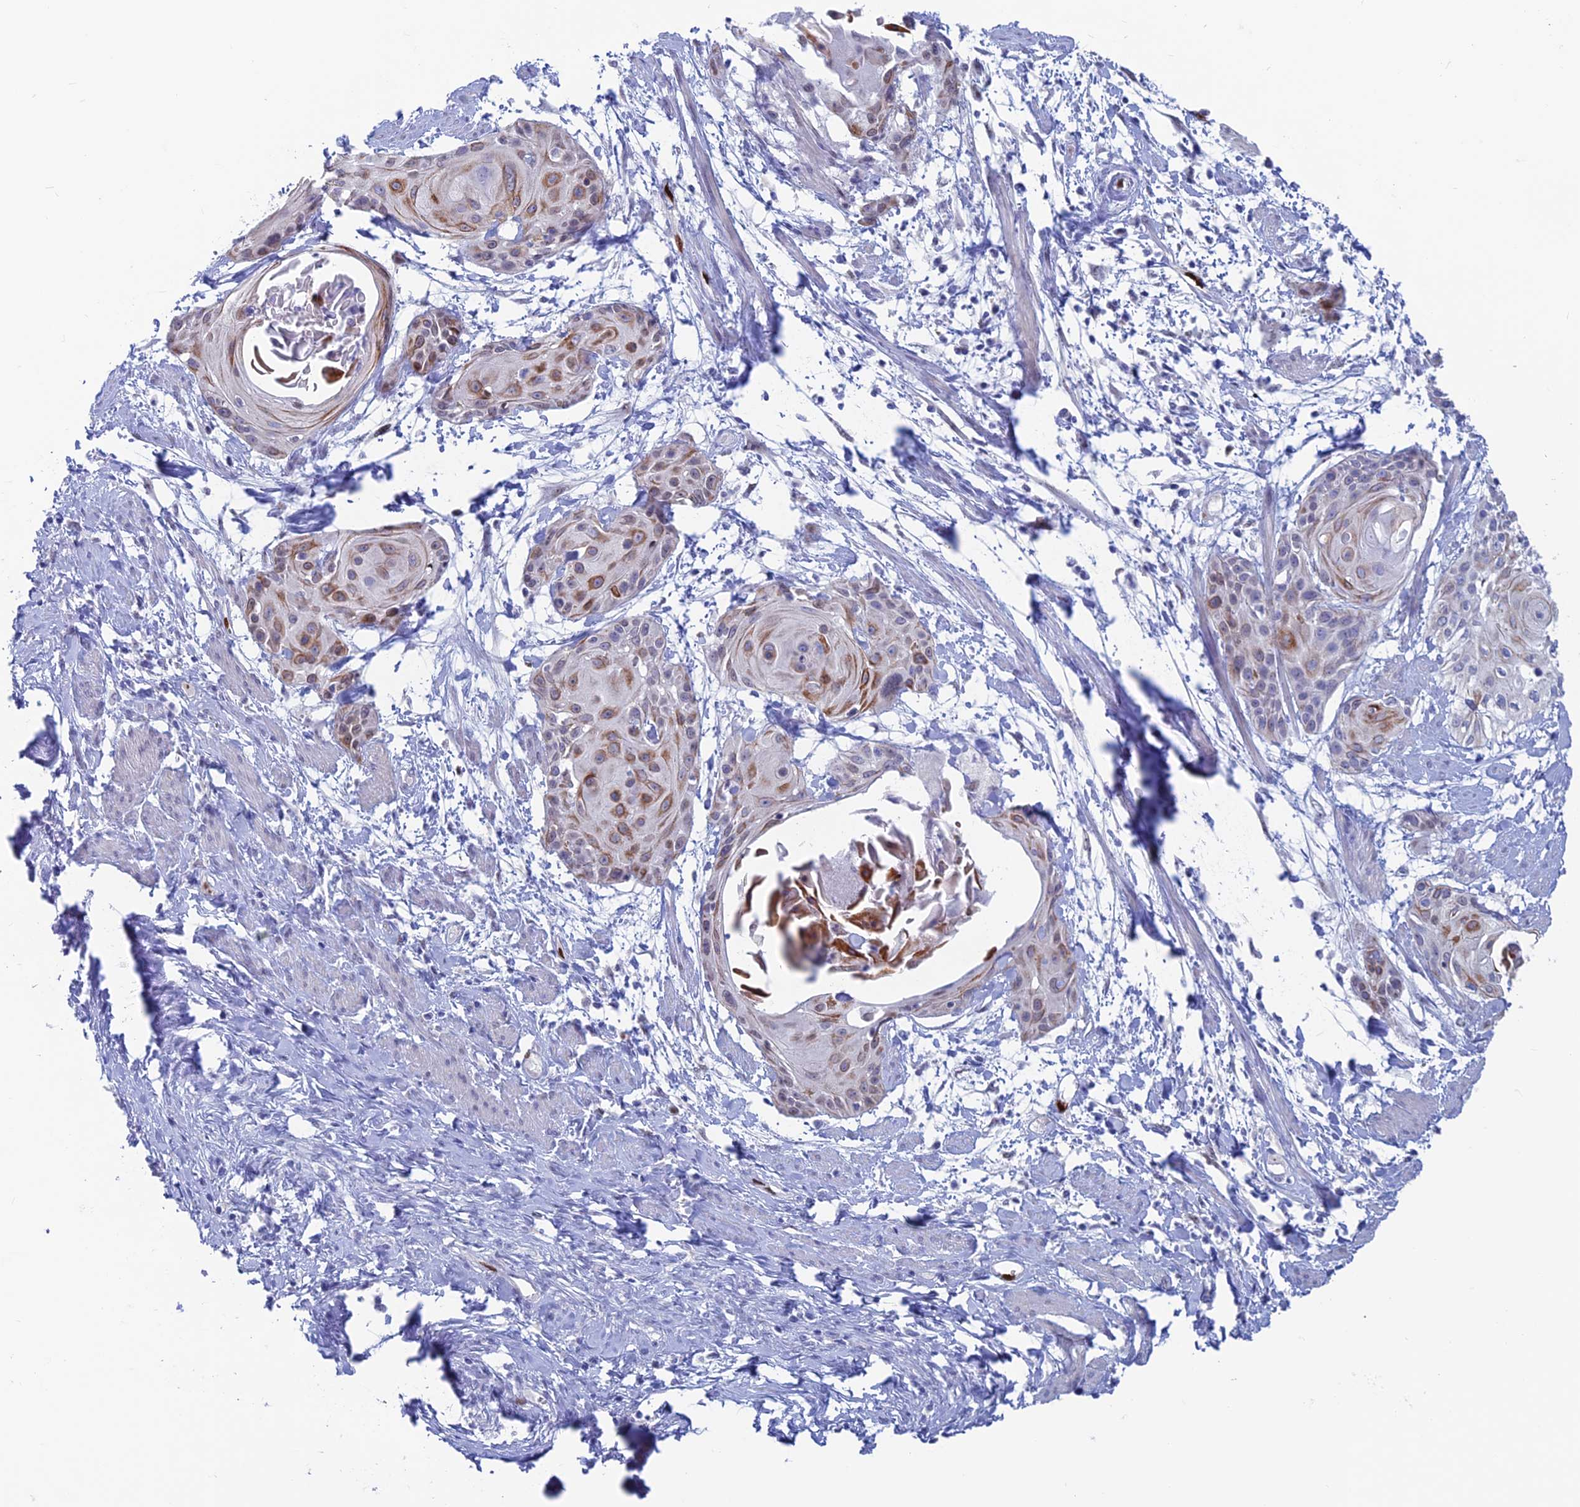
{"staining": {"intensity": "moderate", "quantity": "<25%", "location": "cytoplasmic/membranous"}, "tissue": "cervical cancer", "cell_type": "Tumor cells", "image_type": "cancer", "snomed": [{"axis": "morphology", "description": "Squamous cell carcinoma, NOS"}, {"axis": "topography", "description": "Cervix"}], "caption": "The image shows staining of cervical squamous cell carcinoma, revealing moderate cytoplasmic/membranous protein staining (brown color) within tumor cells.", "gene": "NOL4L", "patient": {"sex": "female", "age": 57}}